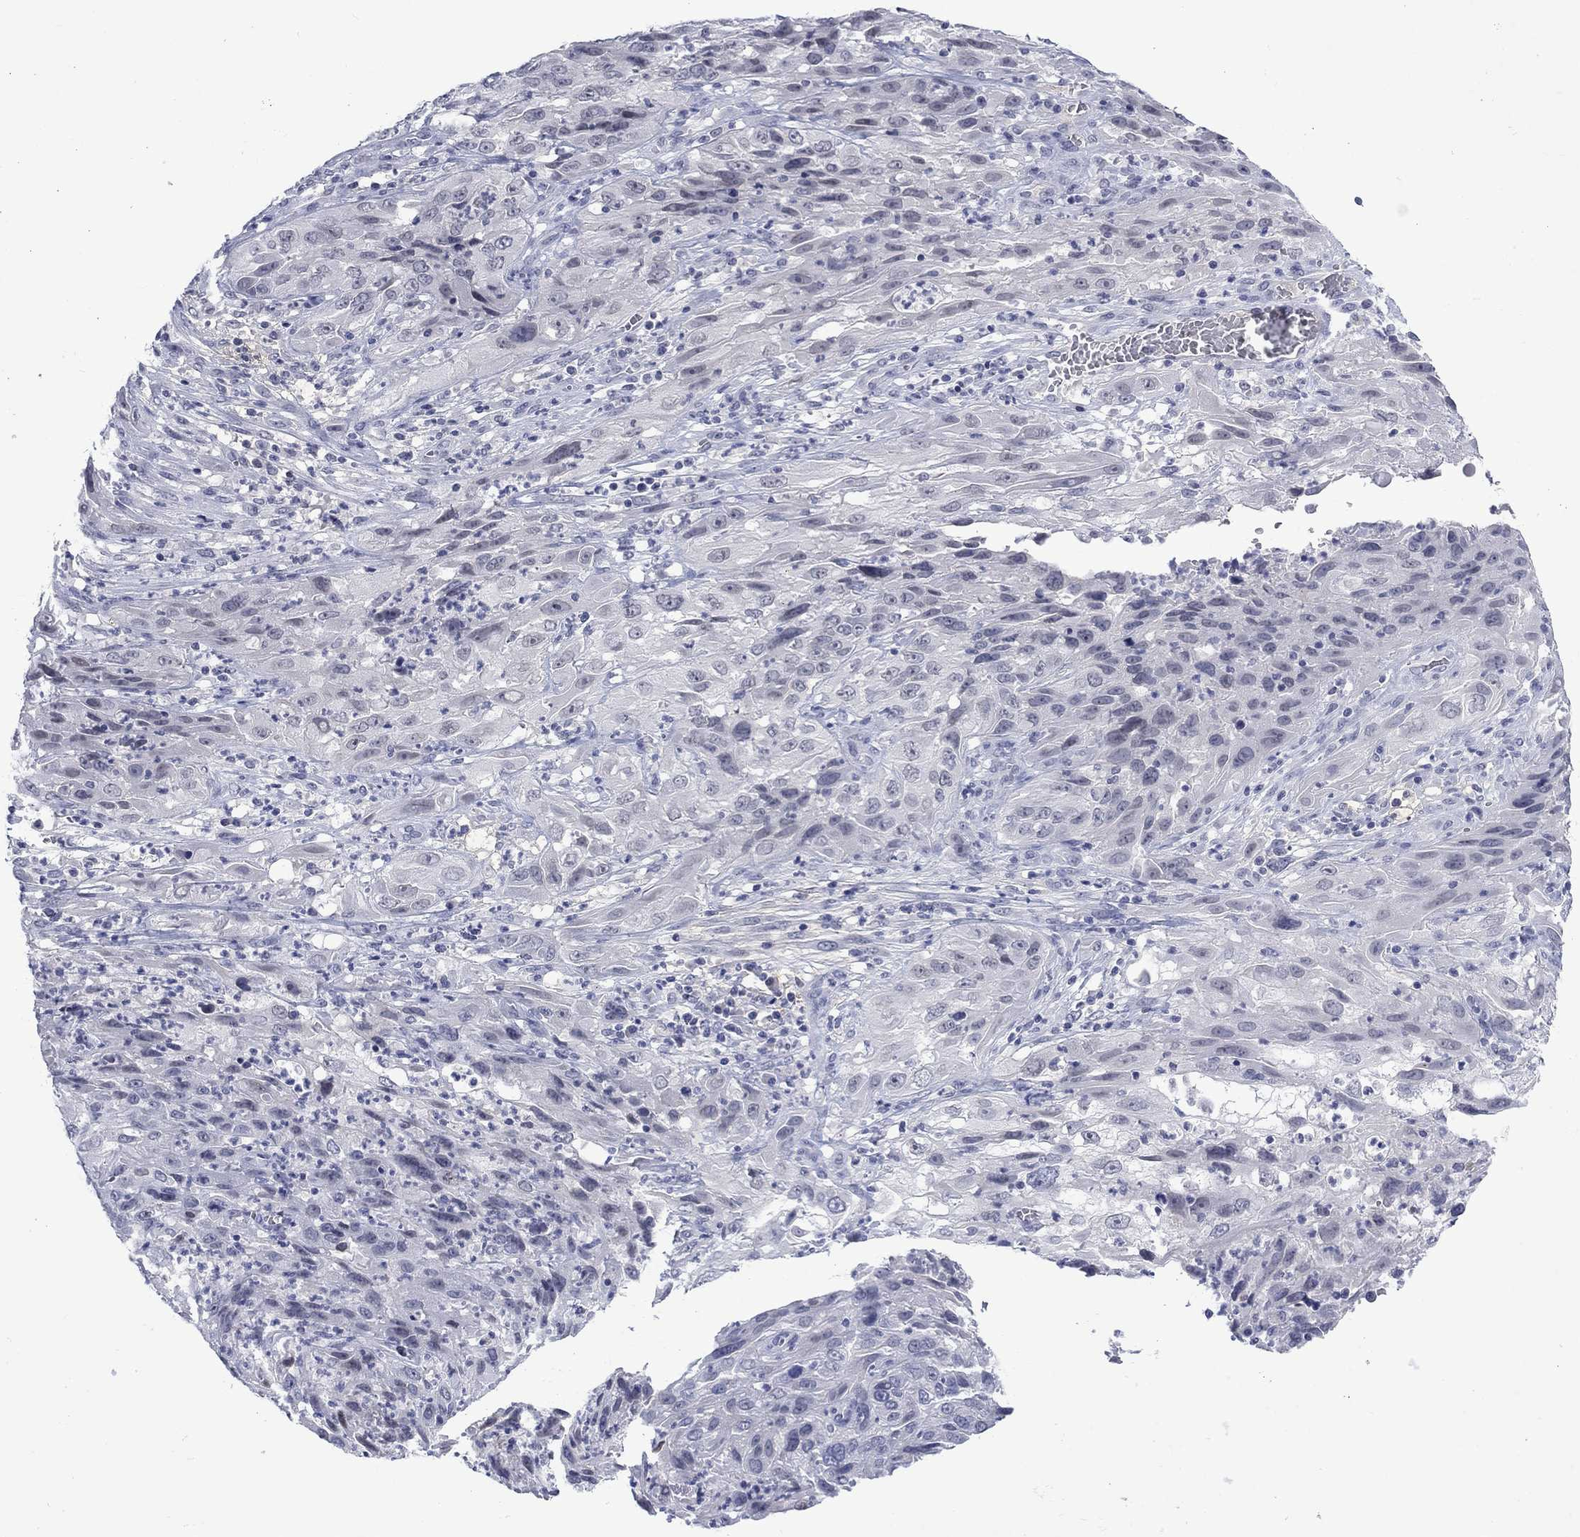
{"staining": {"intensity": "negative", "quantity": "none", "location": "none"}, "tissue": "cervical cancer", "cell_type": "Tumor cells", "image_type": "cancer", "snomed": [{"axis": "morphology", "description": "Squamous cell carcinoma, NOS"}, {"axis": "topography", "description": "Cervix"}], "caption": "Squamous cell carcinoma (cervical) was stained to show a protein in brown. There is no significant positivity in tumor cells.", "gene": "NSMF", "patient": {"sex": "female", "age": 32}}